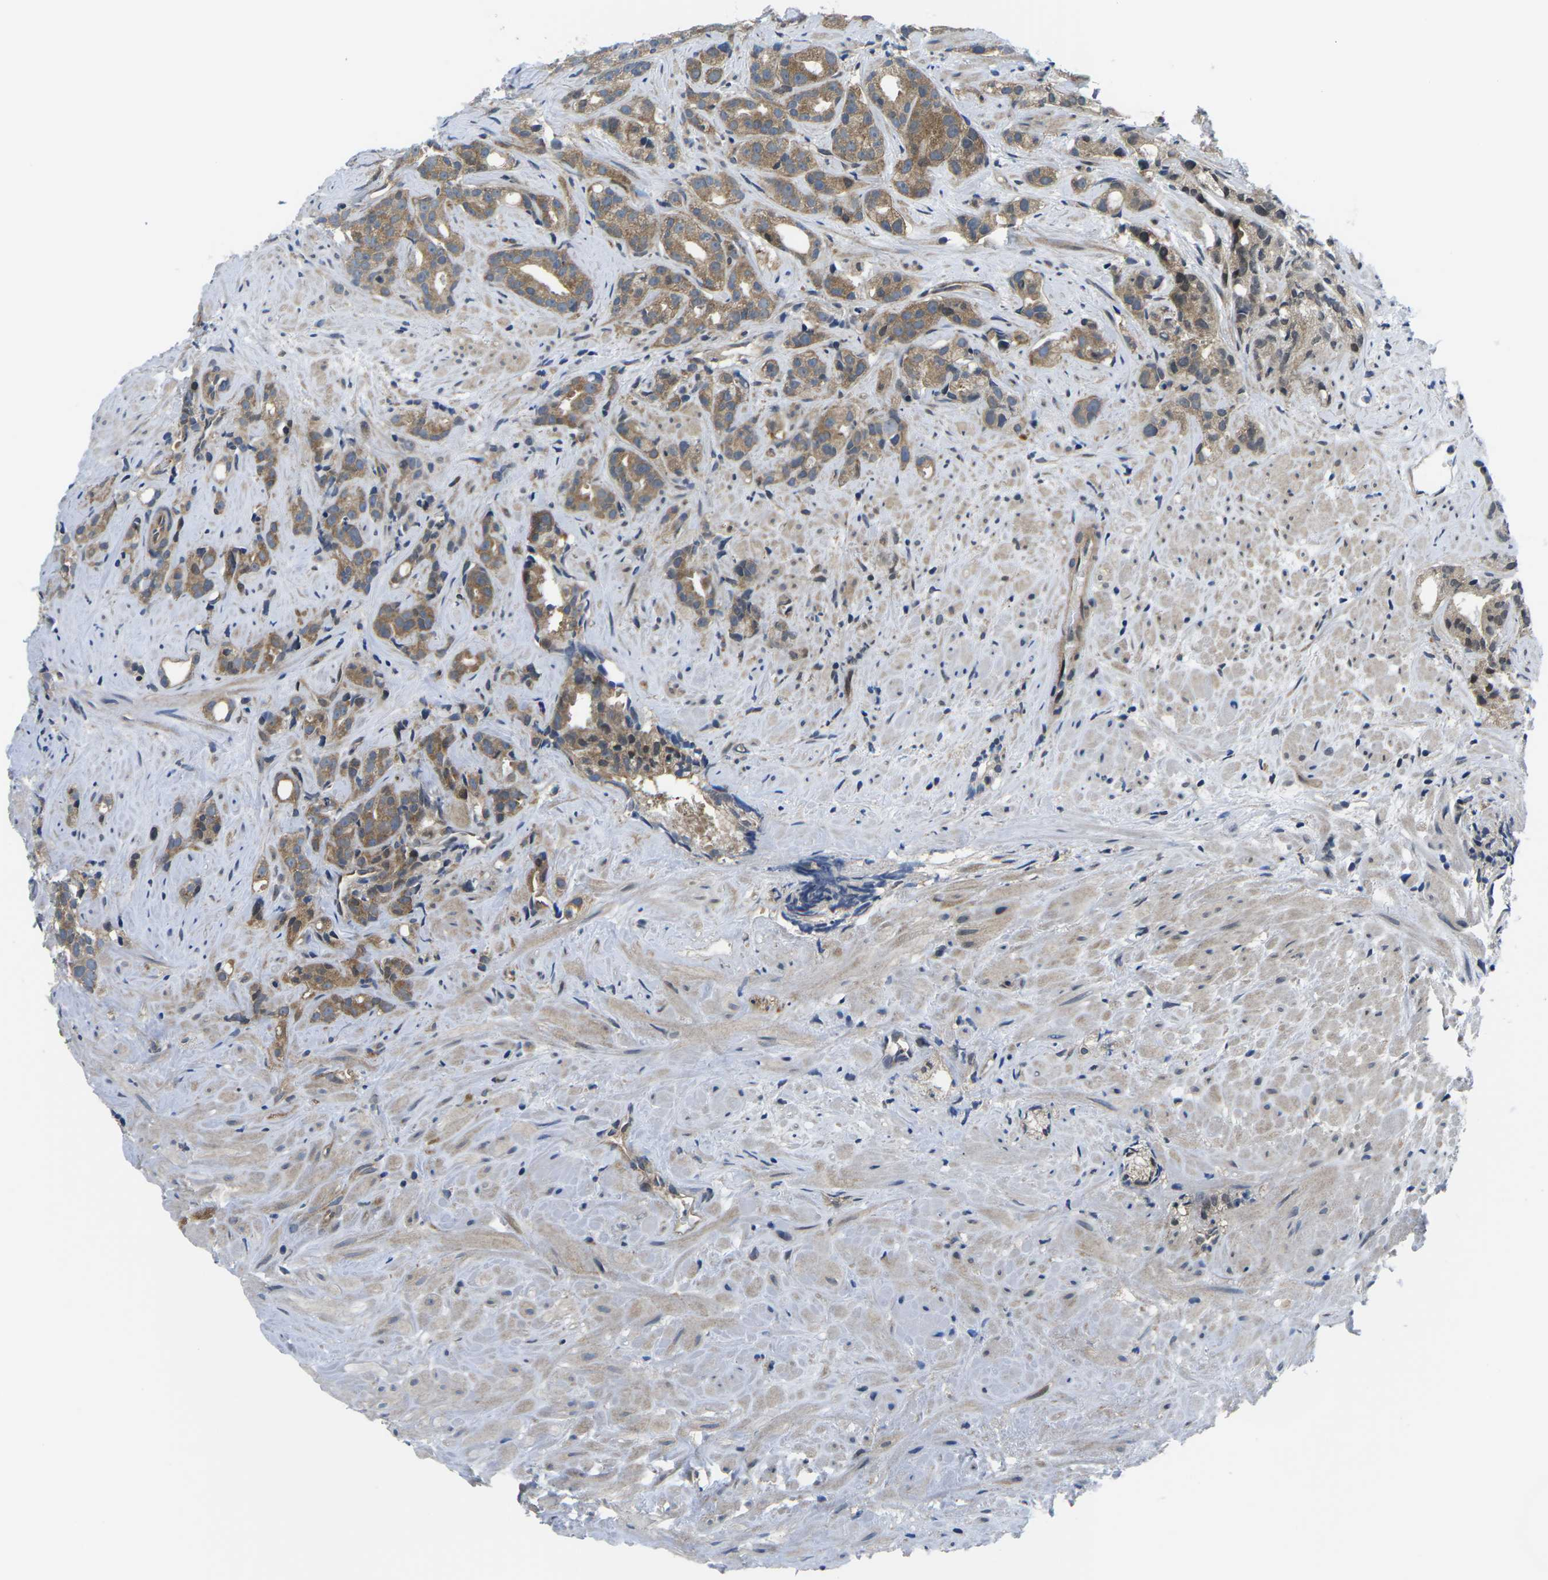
{"staining": {"intensity": "moderate", "quantity": ">75%", "location": "cytoplasmic/membranous"}, "tissue": "prostate cancer", "cell_type": "Tumor cells", "image_type": "cancer", "snomed": [{"axis": "morphology", "description": "Adenocarcinoma, Low grade"}, {"axis": "topography", "description": "Prostate"}], "caption": "Immunohistochemical staining of prostate cancer (adenocarcinoma (low-grade)) exhibits medium levels of moderate cytoplasmic/membranous protein staining in about >75% of tumor cells.", "gene": "GSK3B", "patient": {"sex": "male", "age": 89}}